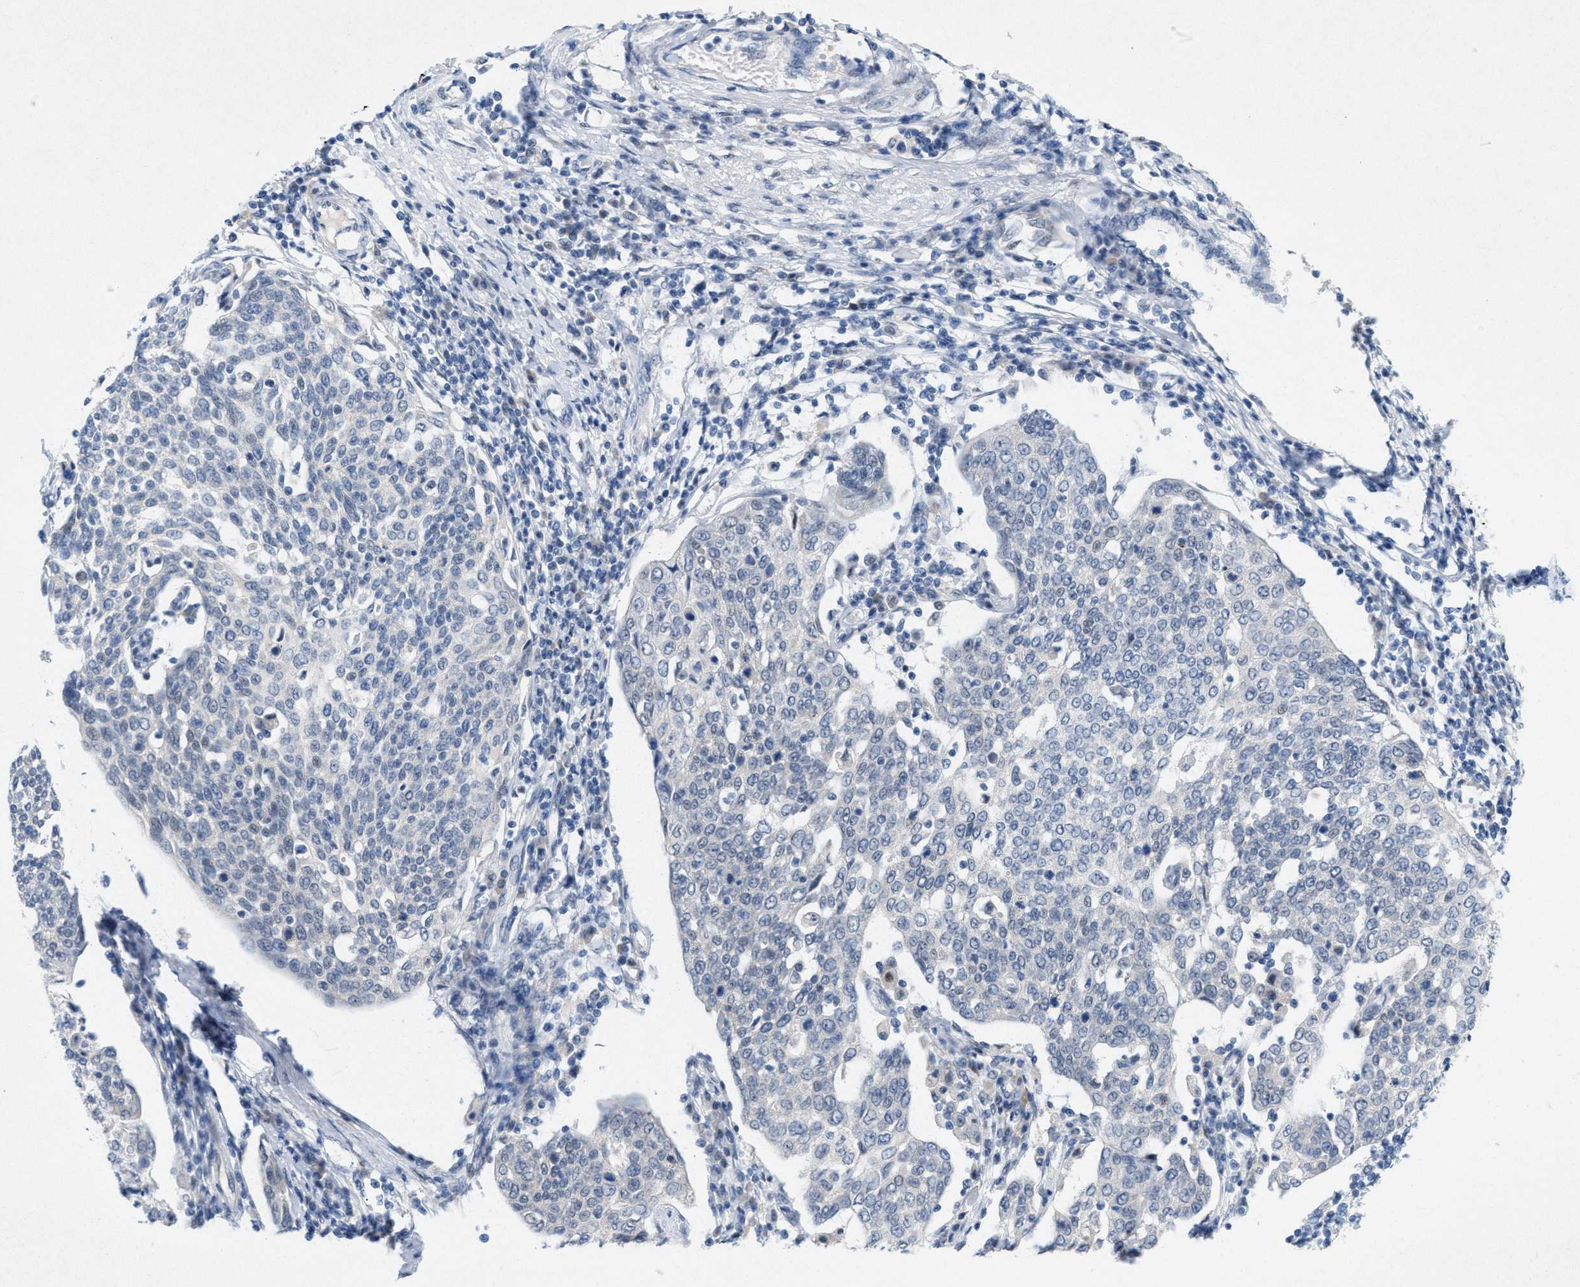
{"staining": {"intensity": "negative", "quantity": "none", "location": "none"}, "tissue": "cervical cancer", "cell_type": "Tumor cells", "image_type": "cancer", "snomed": [{"axis": "morphology", "description": "Squamous cell carcinoma, NOS"}, {"axis": "topography", "description": "Cervix"}], "caption": "Squamous cell carcinoma (cervical) was stained to show a protein in brown. There is no significant expression in tumor cells.", "gene": "WIPI2", "patient": {"sex": "female", "age": 34}}